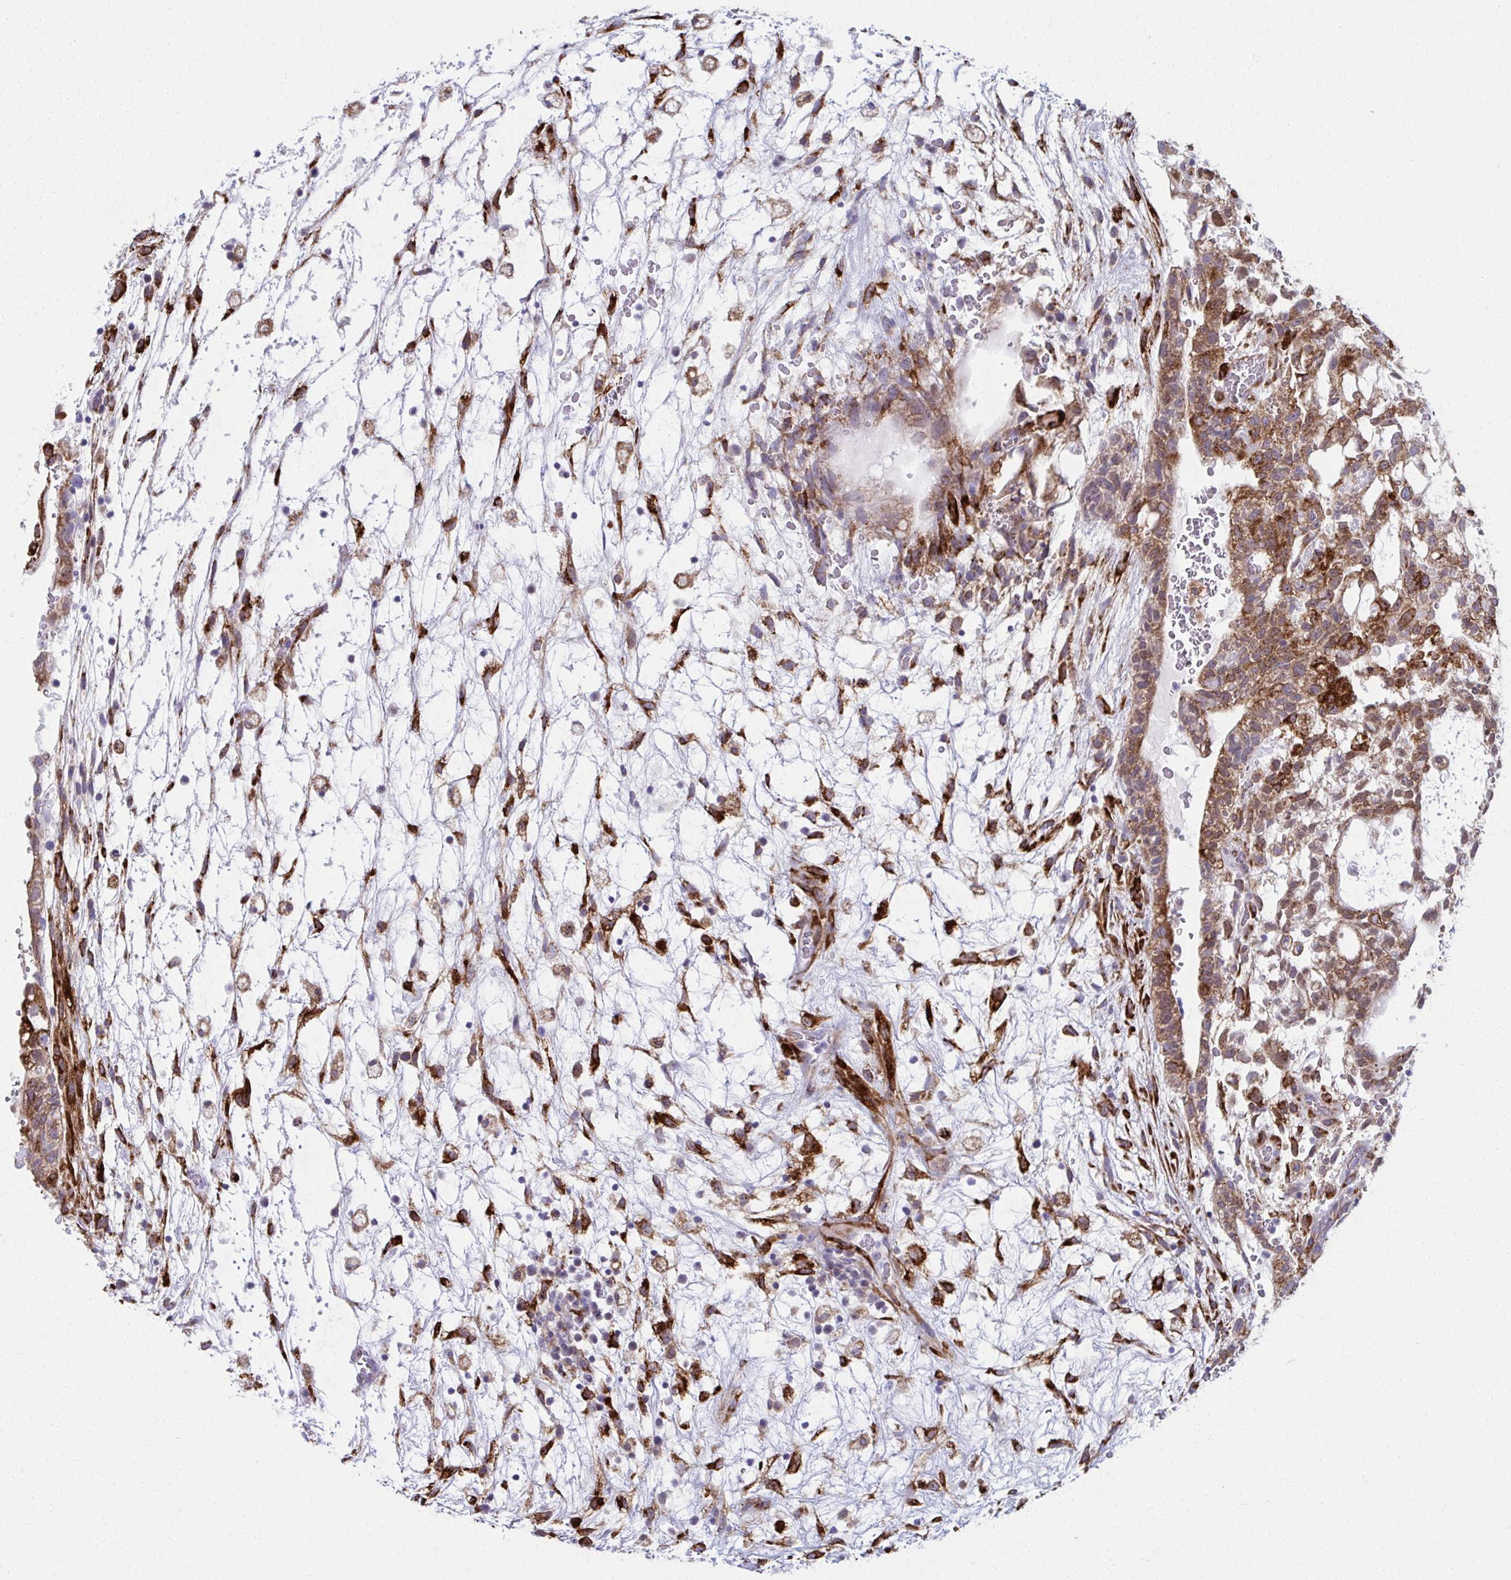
{"staining": {"intensity": "moderate", "quantity": ">75%", "location": "cytoplasmic/membranous"}, "tissue": "testis cancer", "cell_type": "Tumor cells", "image_type": "cancer", "snomed": [{"axis": "morphology", "description": "Normal tissue, NOS"}, {"axis": "morphology", "description": "Carcinoma, Embryonal, NOS"}, {"axis": "topography", "description": "Testis"}], "caption": "Embryonal carcinoma (testis) tissue shows moderate cytoplasmic/membranous expression in about >75% of tumor cells, visualized by immunohistochemistry.", "gene": "SPATS2L", "patient": {"sex": "male", "age": 32}}